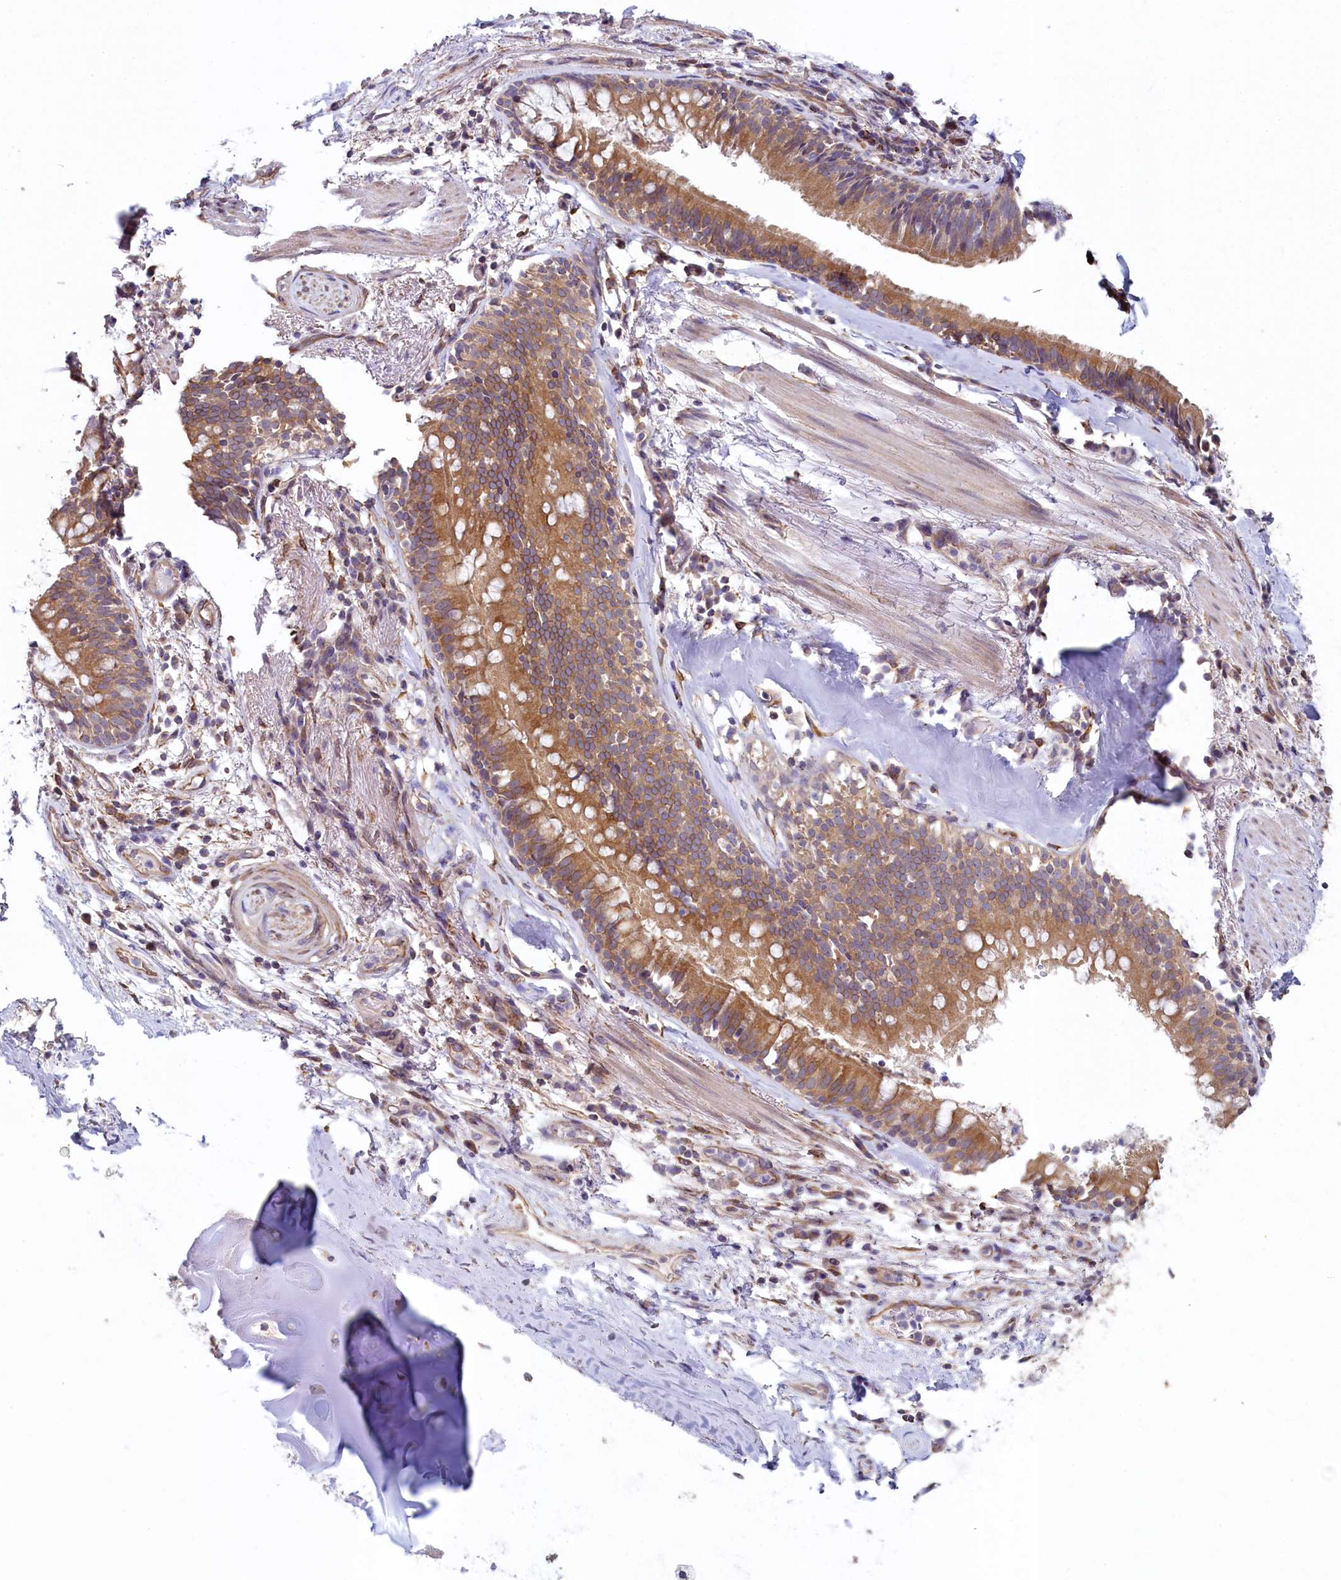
{"staining": {"intensity": "negative", "quantity": "none", "location": "none"}, "tissue": "adipose tissue", "cell_type": "Adipocytes", "image_type": "normal", "snomed": [{"axis": "morphology", "description": "Normal tissue, NOS"}, {"axis": "topography", "description": "Lymph node"}, {"axis": "topography", "description": "Cartilage tissue"}, {"axis": "topography", "description": "Bronchus"}], "caption": "Immunohistochemistry (IHC) of benign adipose tissue demonstrates no expression in adipocytes.", "gene": "SPATA2L", "patient": {"sex": "male", "age": 63}}